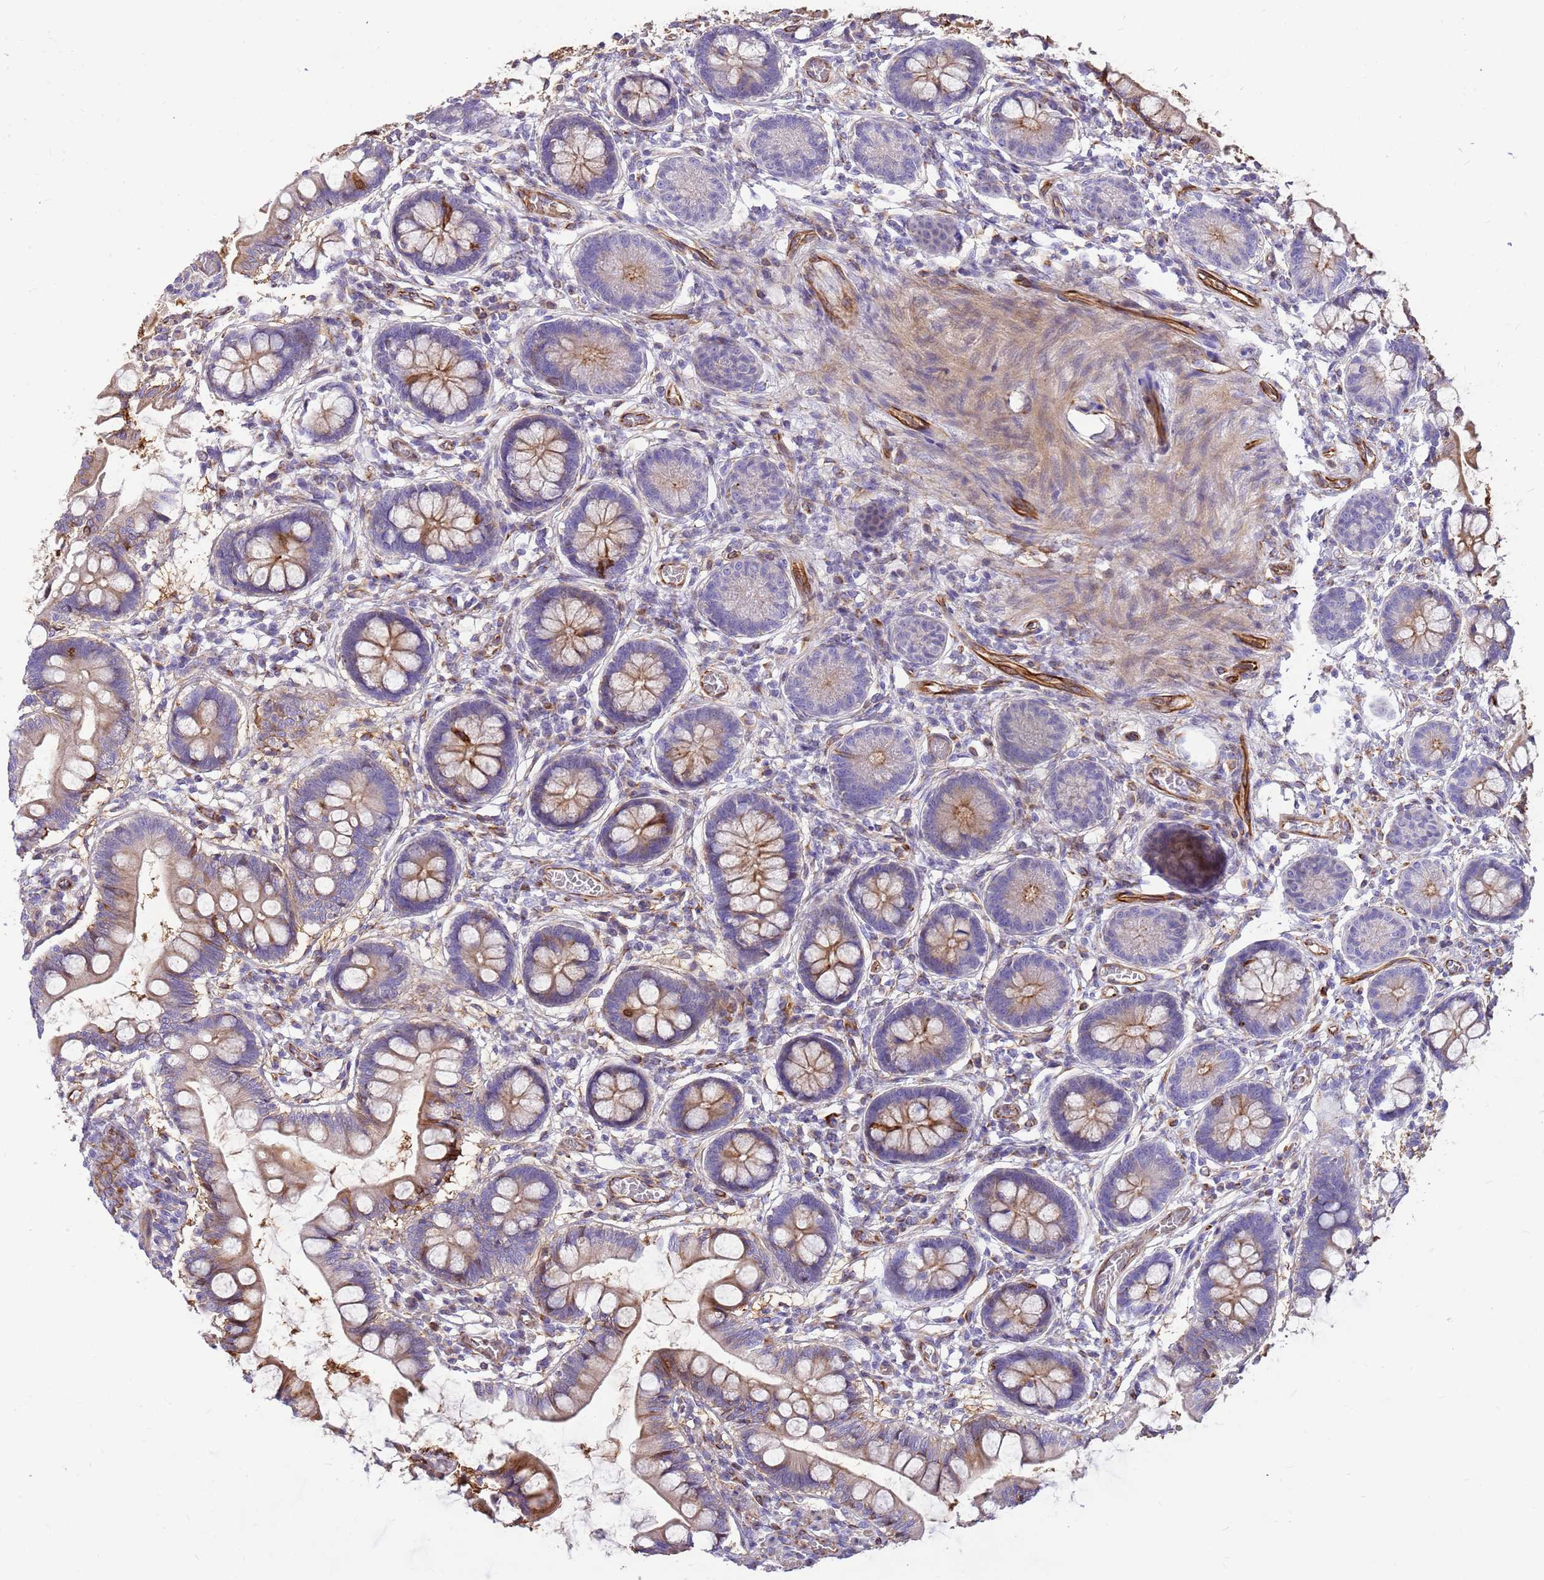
{"staining": {"intensity": "moderate", "quantity": "25%-75%", "location": "cytoplasmic/membranous"}, "tissue": "small intestine", "cell_type": "Glandular cells", "image_type": "normal", "snomed": [{"axis": "morphology", "description": "Normal tissue, NOS"}, {"axis": "topography", "description": "Small intestine"}], "caption": "Protein analysis of normal small intestine demonstrates moderate cytoplasmic/membranous expression in about 25%-75% of glandular cells.", "gene": "ZDHHC1", "patient": {"sex": "male", "age": 52}}